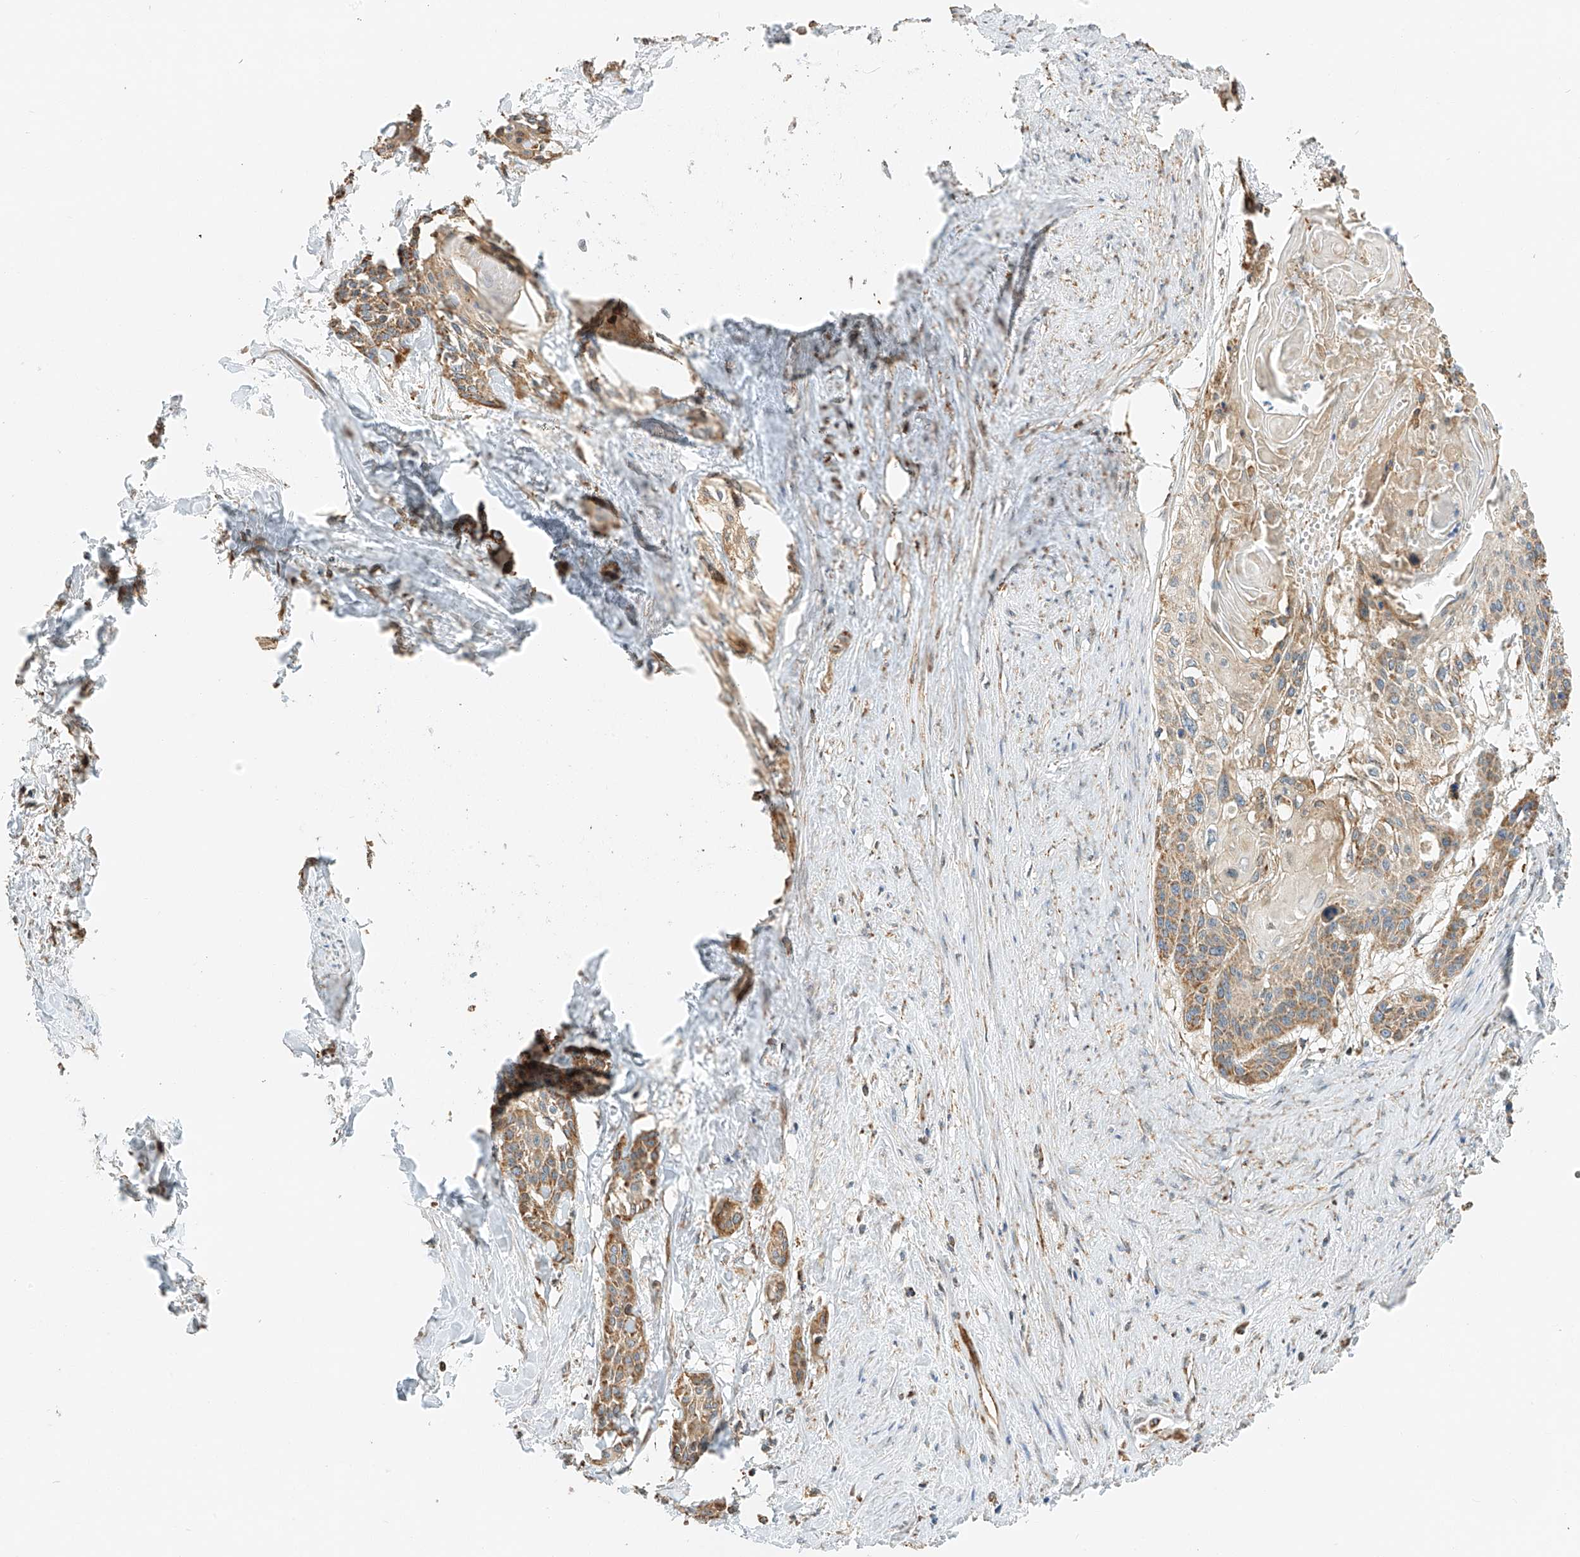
{"staining": {"intensity": "moderate", "quantity": ">75%", "location": "cytoplasmic/membranous"}, "tissue": "cervical cancer", "cell_type": "Tumor cells", "image_type": "cancer", "snomed": [{"axis": "morphology", "description": "Squamous cell carcinoma, NOS"}, {"axis": "topography", "description": "Cervix"}], "caption": "Protein staining of cervical cancer tissue exhibits moderate cytoplasmic/membranous staining in about >75% of tumor cells. The protein is stained brown, and the nuclei are stained in blue (DAB IHC with brightfield microscopy, high magnification).", "gene": "YIPF7", "patient": {"sex": "female", "age": 57}}